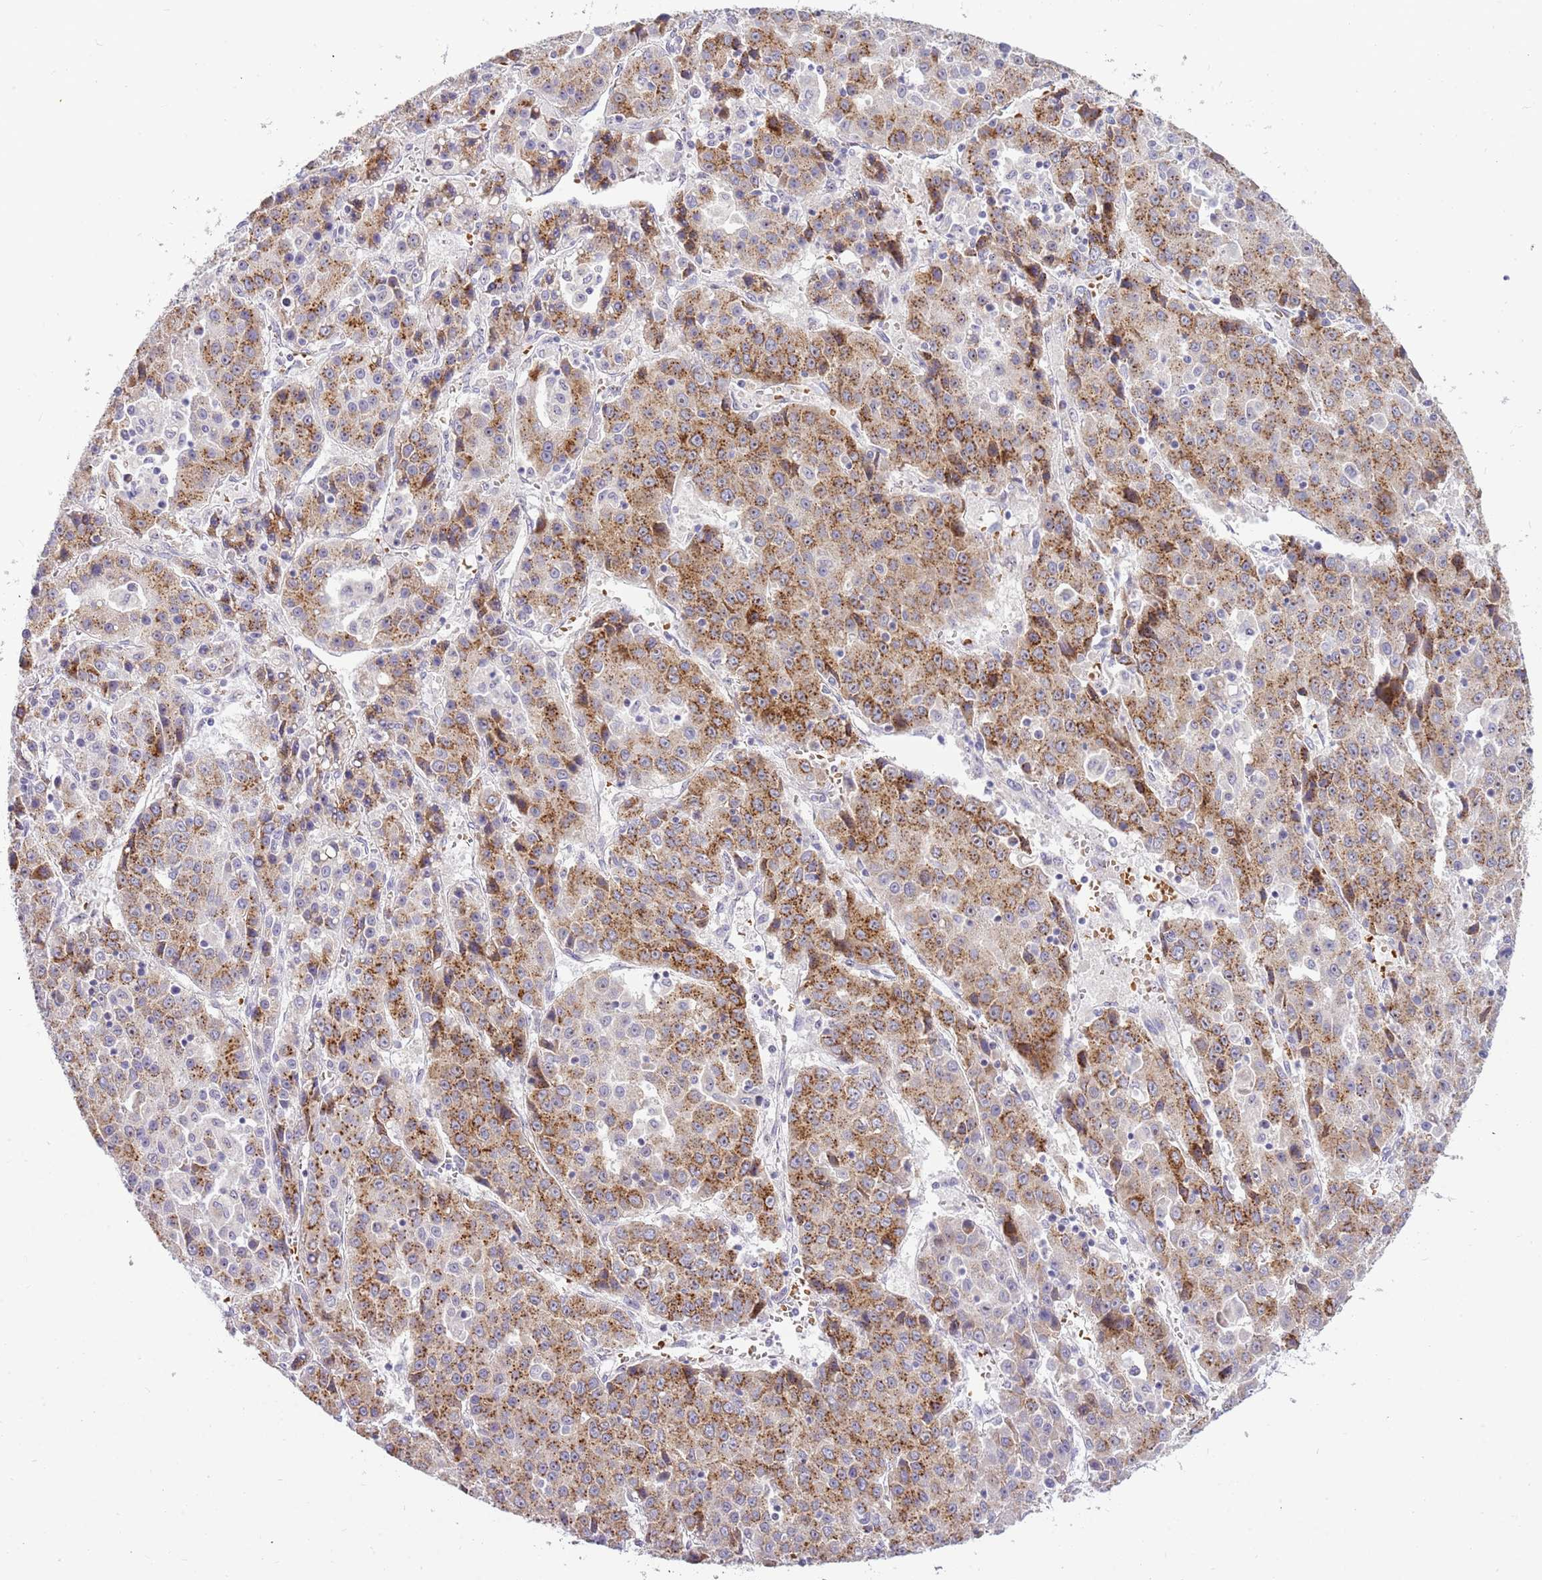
{"staining": {"intensity": "moderate", "quantity": ">75%", "location": "cytoplasmic/membranous"}, "tissue": "liver cancer", "cell_type": "Tumor cells", "image_type": "cancer", "snomed": [{"axis": "morphology", "description": "Carcinoma, Hepatocellular, NOS"}, {"axis": "topography", "description": "Liver"}], "caption": "This is an image of immunohistochemistry staining of liver hepatocellular carcinoma, which shows moderate staining in the cytoplasmic/membranous of tumor cells.", "gene": "DNAJA3", "patient": {"sex": "female", "age": 53}}